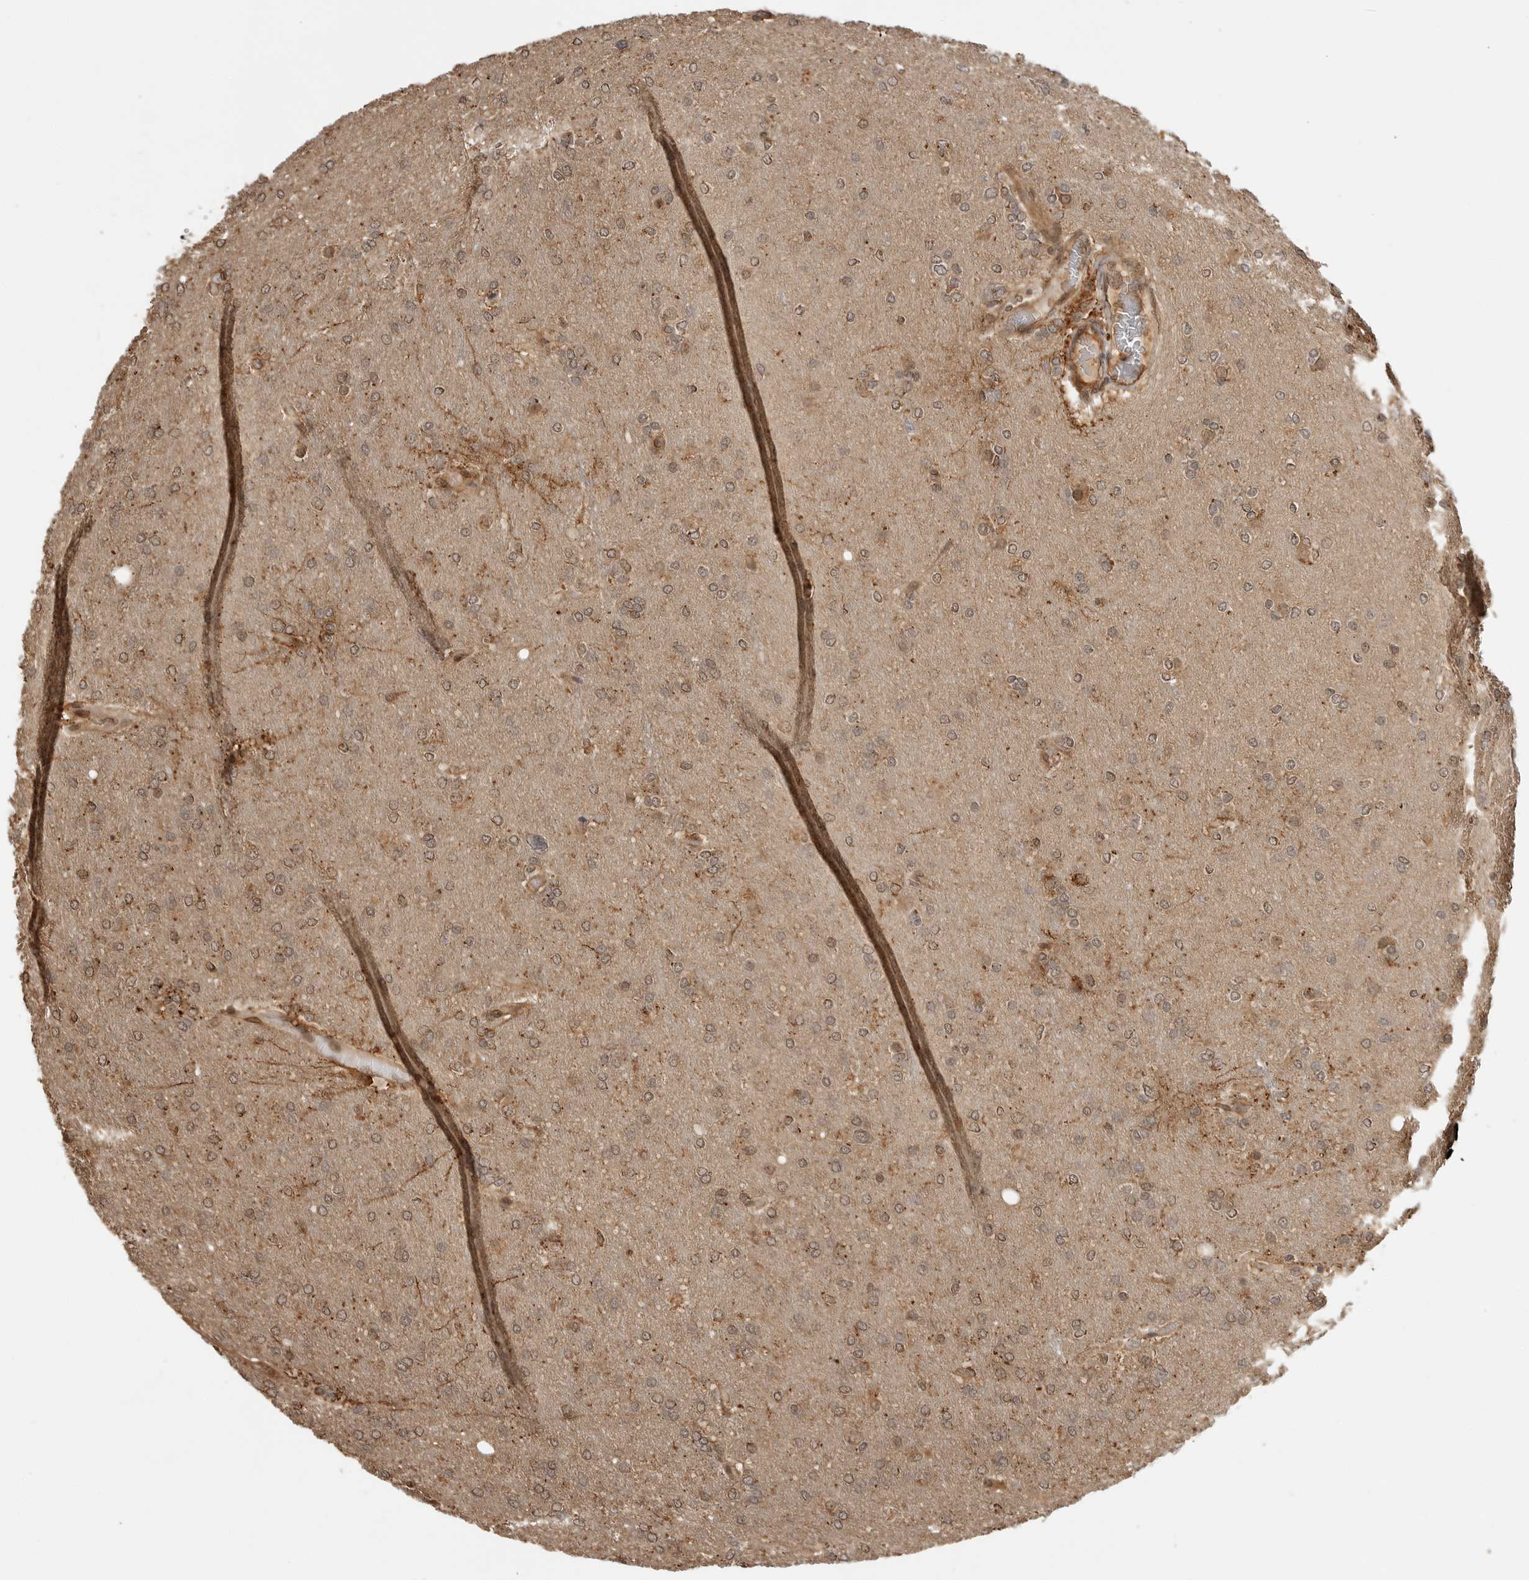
{"staining": {"intensity": "weak", "quantity": ">75%", "location": "nuclear"}, "tissue": "glioma", "cell_type": "Tumor cells", "image_type": "cancer", "snomed": [{"axis": "morphology", "description": "Glioma, malignant, High grade"}, {"axis": "topography", "description": "Cerebral cortex"}], "caption": "A photomicrograph of glioma stained for a protein shows weak nuclear brown staining in tumor cells.", "gene": "BMP2K", "patient": {"sex": "female", "age": 36}}